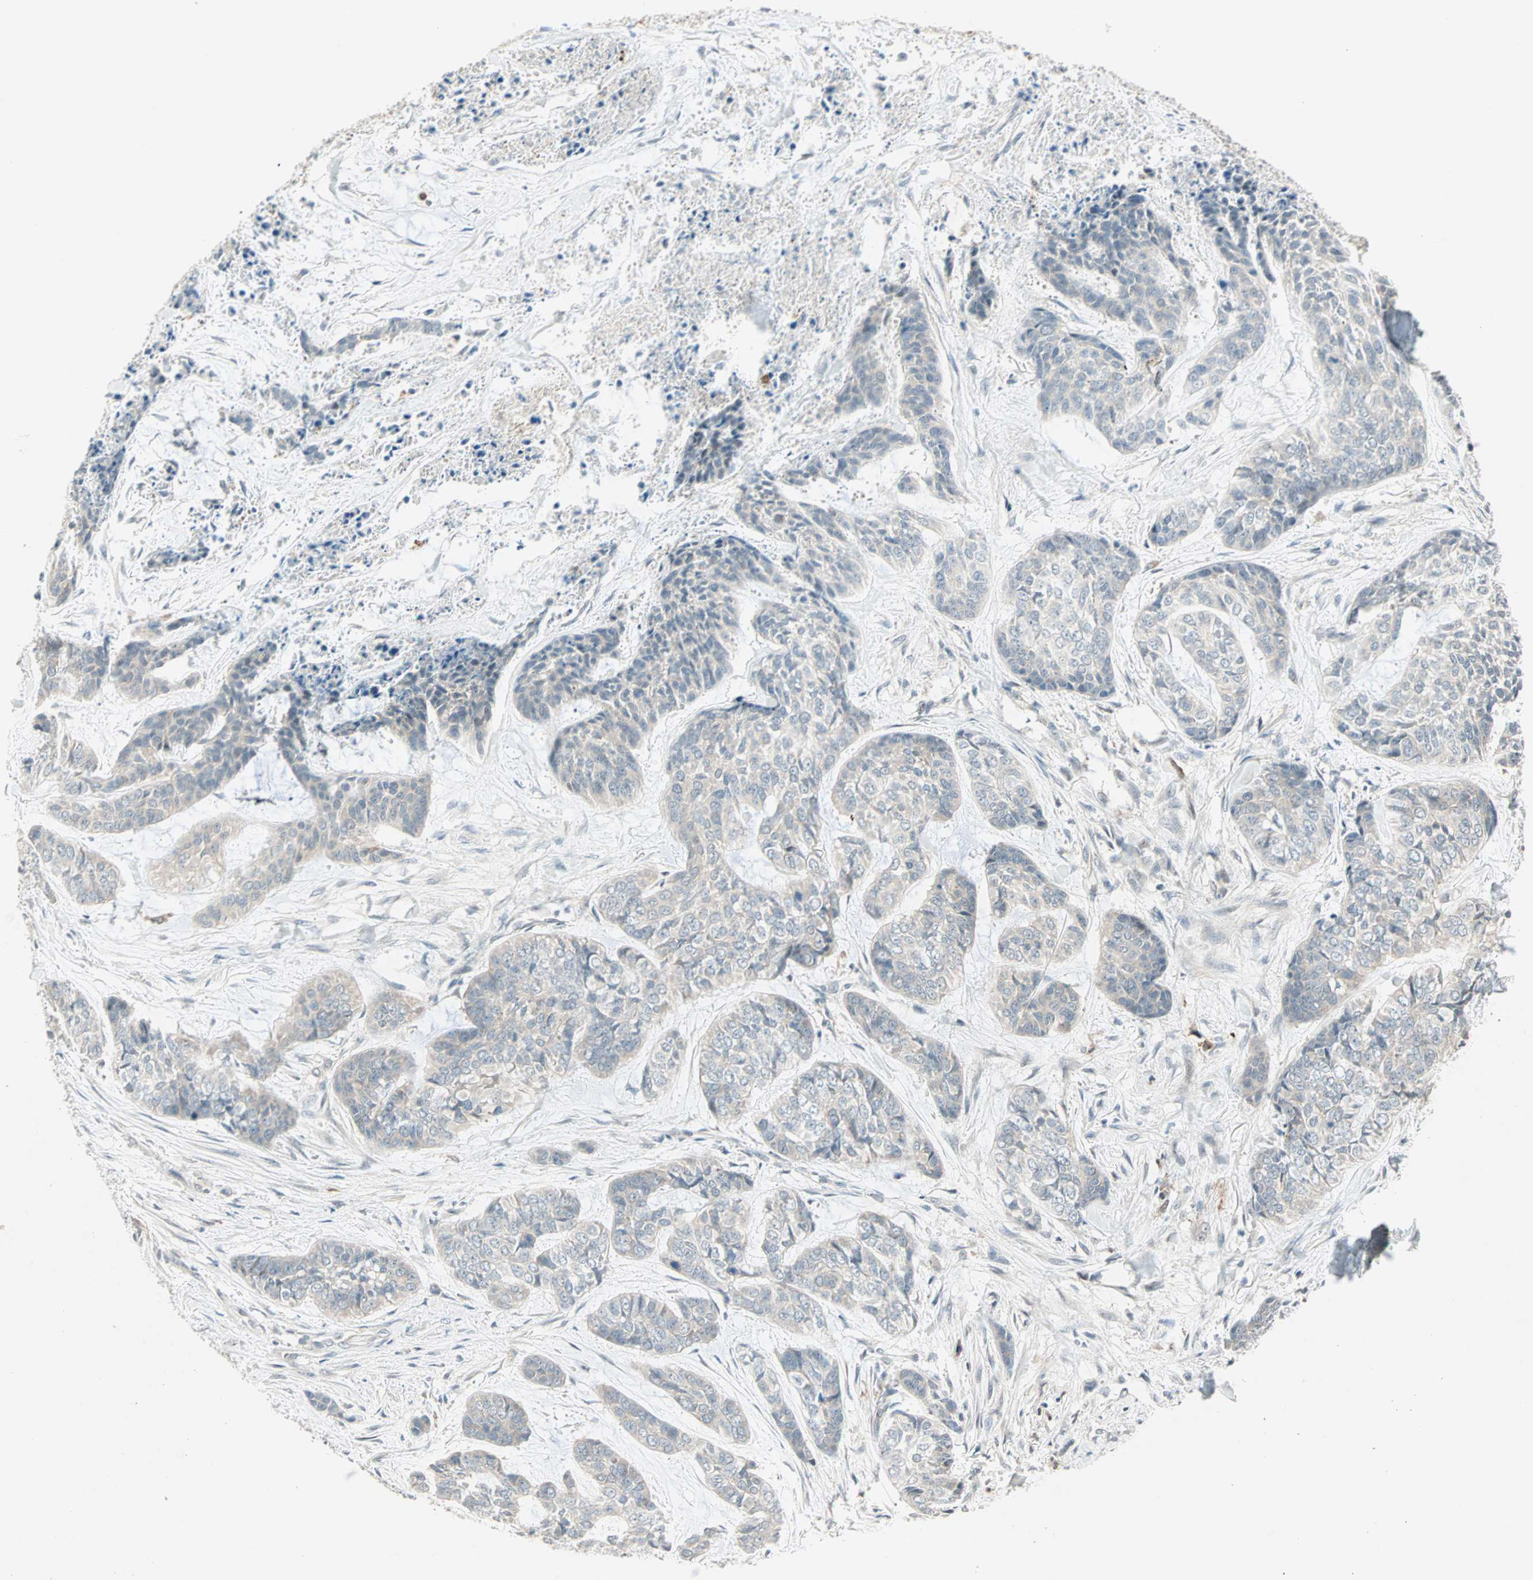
{"staining": {"intensity": "weak", "quantity": "<25%", "location": "cytoplasmic/membranous"}, "tissue": "skin cancer", "cell_type": "Tumor cells", "image_type": "cancer", "snomed": [{"axis": "morphology", "description": "Basal cell carcinoma"}, {"axis": "topography", "description": "Skin"}], "caption": "Immunohistochemistry (IHC) of human skin cancer (basal cell carcinoma) displays no staining in tumor cells.", "gene": "RTL6", "patient": {"sex": "female", "age": 64}}